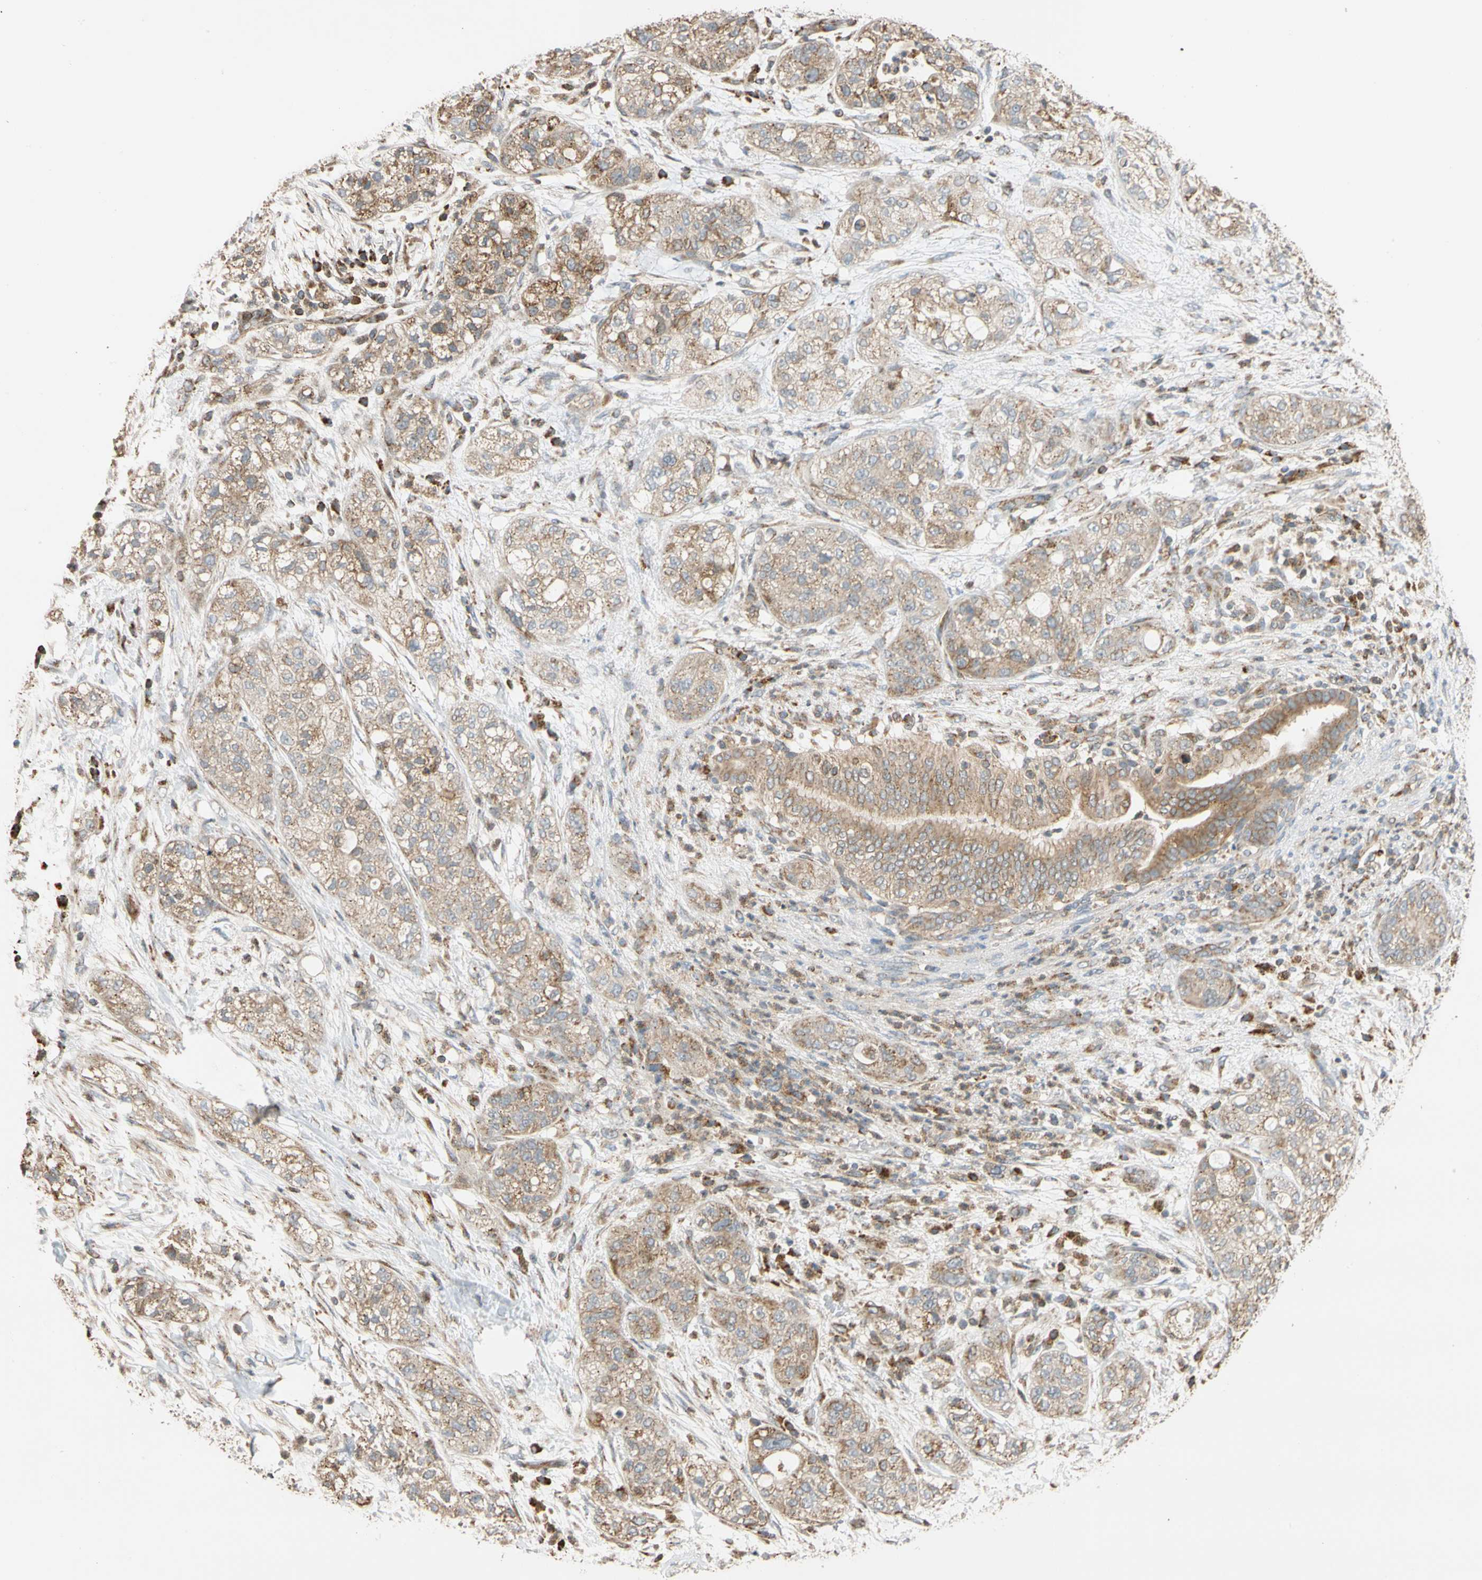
{"staining": {"intensity": "weak", "quantity": "25%-75%", "location": "cytoplasmic/membranous"}, "tissue": "pancreatic cancer", "cell_type": "Tumor cells", "image_type": "cancer", "snomed": [{"axis": "morphology", "description": "Adenocarcinoma, NOS"}, {"axis": "topography", "description": "Pancreas"}], "caption": "Immunohistochemistry image of neoplastic tissue: human pancreatic adenocarcinoma stained using immunohistochemistry demonstrates low levels of weak protein expression localized specifically in the cytoplasmic/membranous of tumor cells, appearing as a cytoplasmic/membranous brown color.", "gene": "IP6K2", "patient": {"sex": "female", "age": 78}}